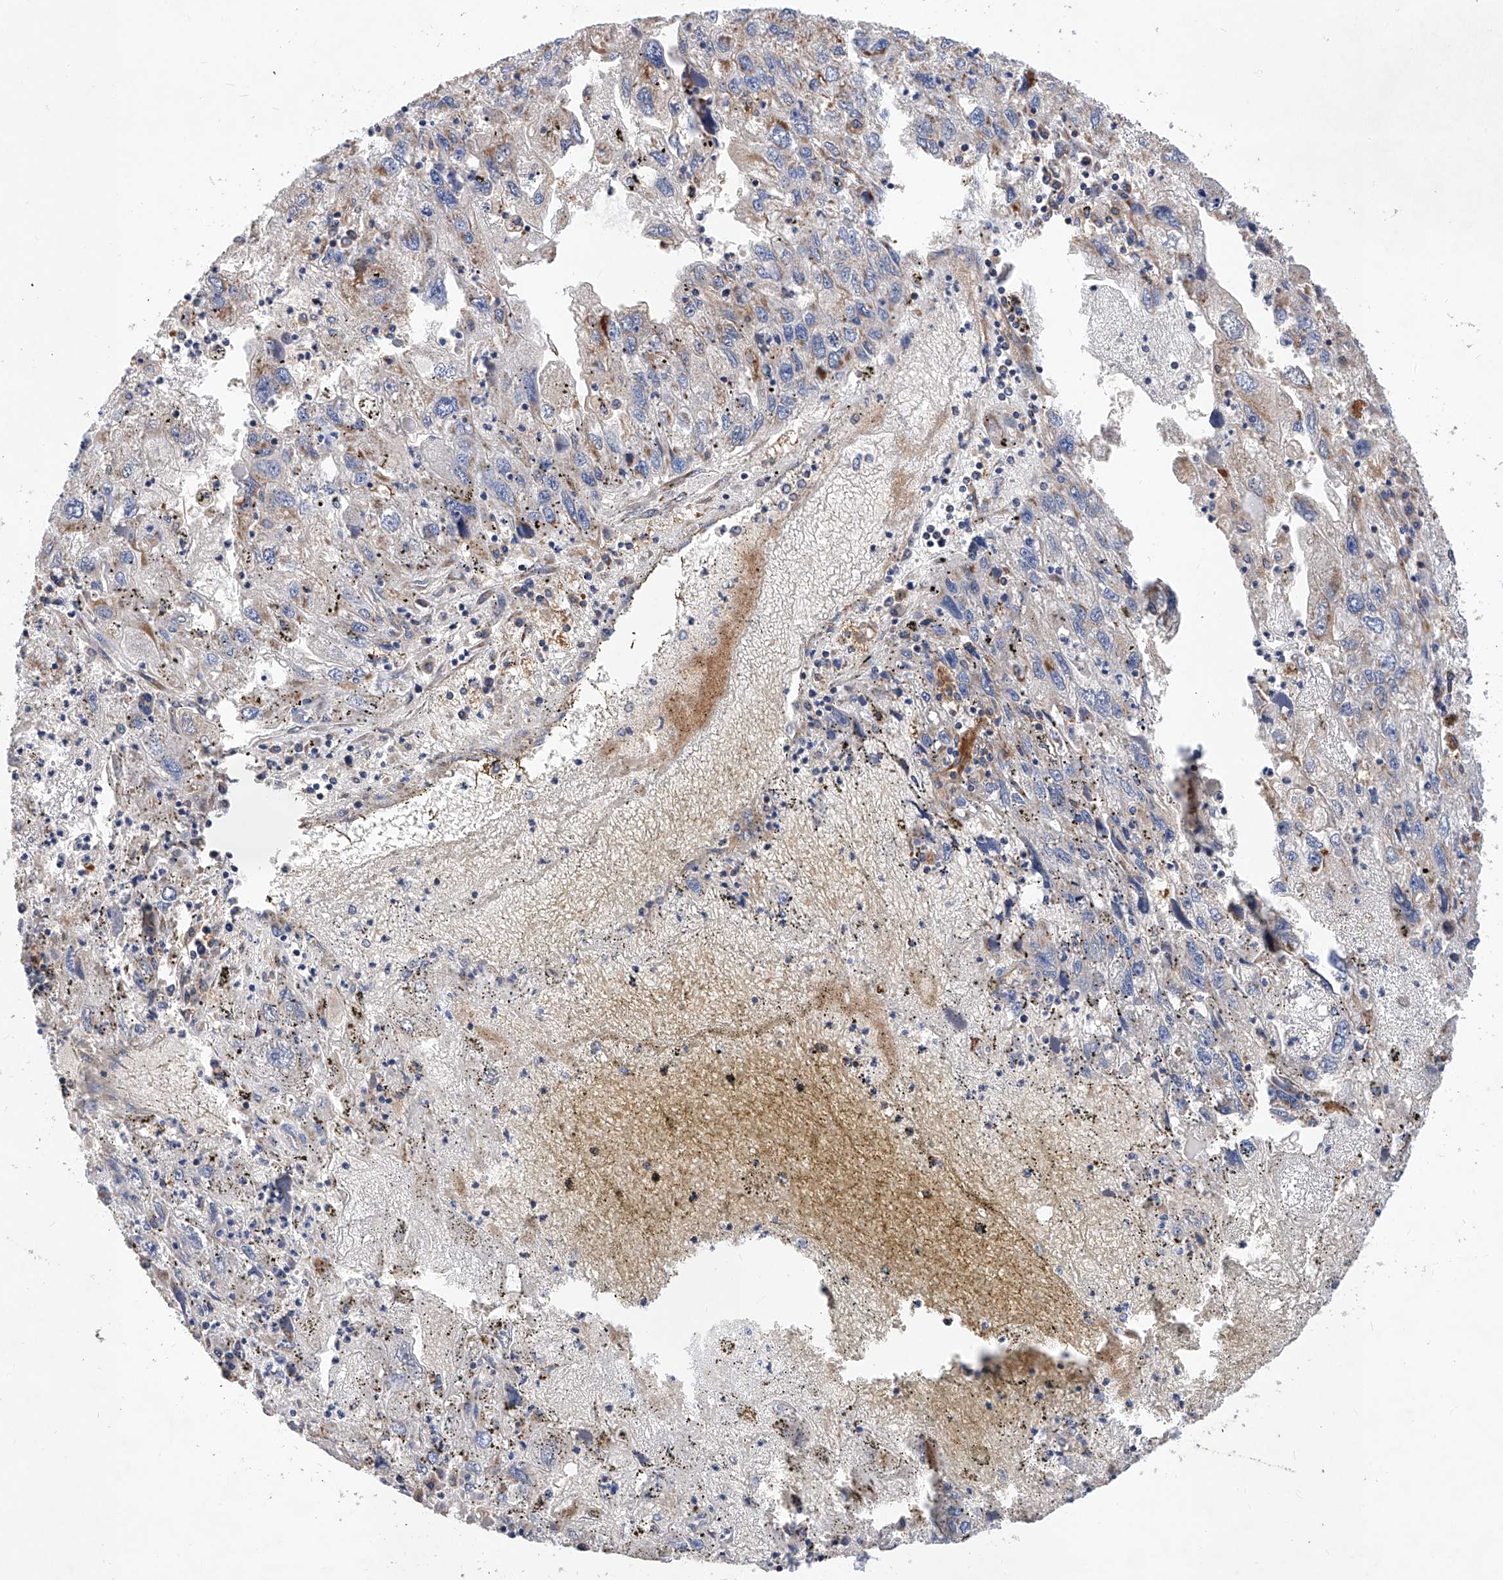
{"staining": {"intensity": "moderate", "quantity": "<25%", "location": "cytoplasmic/membranous"}, "tissue": "endometrial cancer", "cell_type": "Tumor cells", "image_type": "cancer", "snomed": [{"axis": "morphology", "description": "Adenocarcinoma, NOS"}, {"axis": "topography", "description": "Endometrium"}], "caption": "A histopathology image of endometrial cancer (adenocarcinoma) stained for a protein exhibits moderate cytoplasmic/membranous brown staining in tumor cells.", "gene": "NR1D1", "patient": {"sex": "female", "age": 49}}